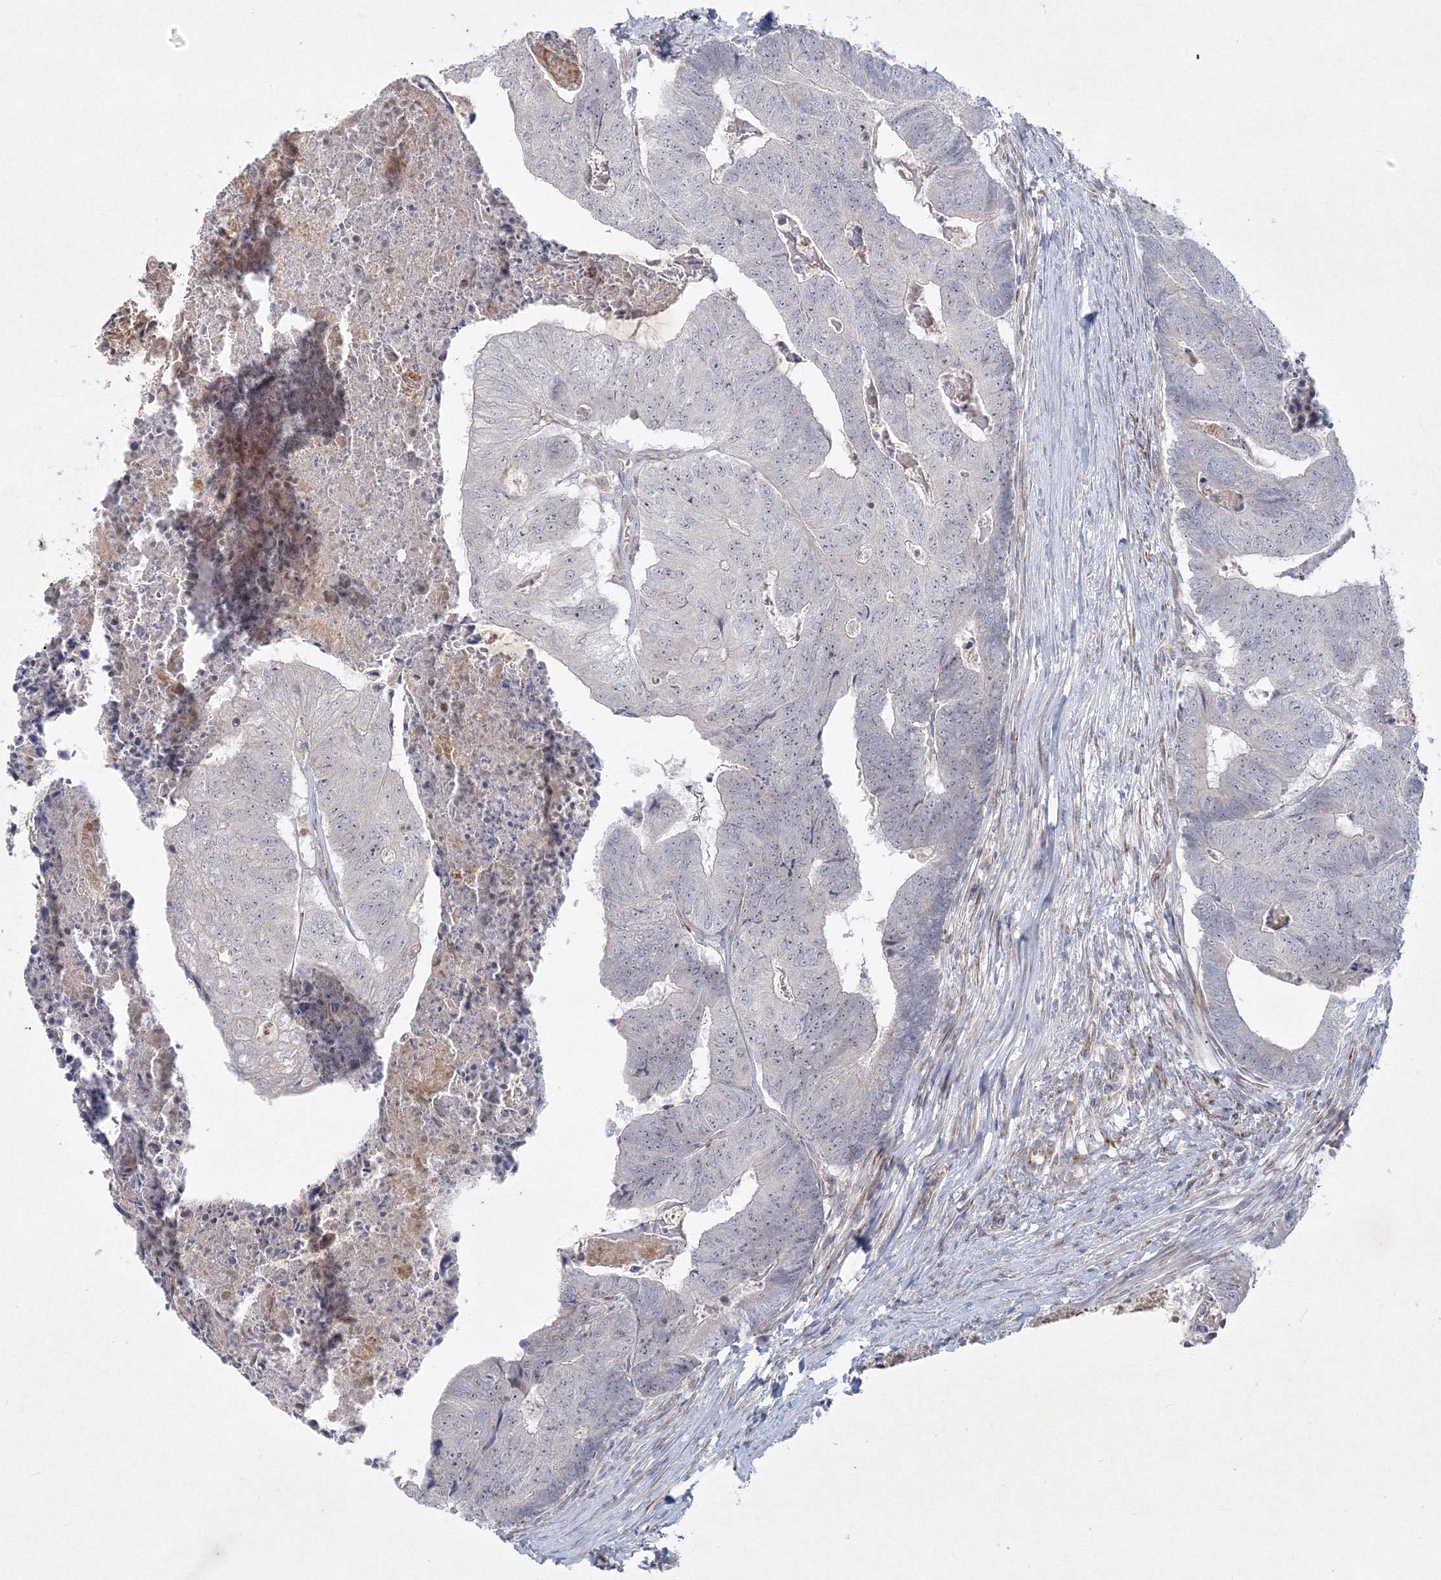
{"staining": {"intensity": "negative", "quantity": "none", "location": "none"}, "tissue": "colorectal cancer", "cell_type": "Tumor cells", "image_type": "cancer", "snomed": [{"axis": "morphology", "description": "Adenocarcinoma, NOS"}, {"axis": "topography", "description": "Colon"}], "caption": "A histopathology image of human colorectal cancer is negative for staining in tumor cells.", "gene": "WDR49", "patient": {"sex": "female", "age": 67}}